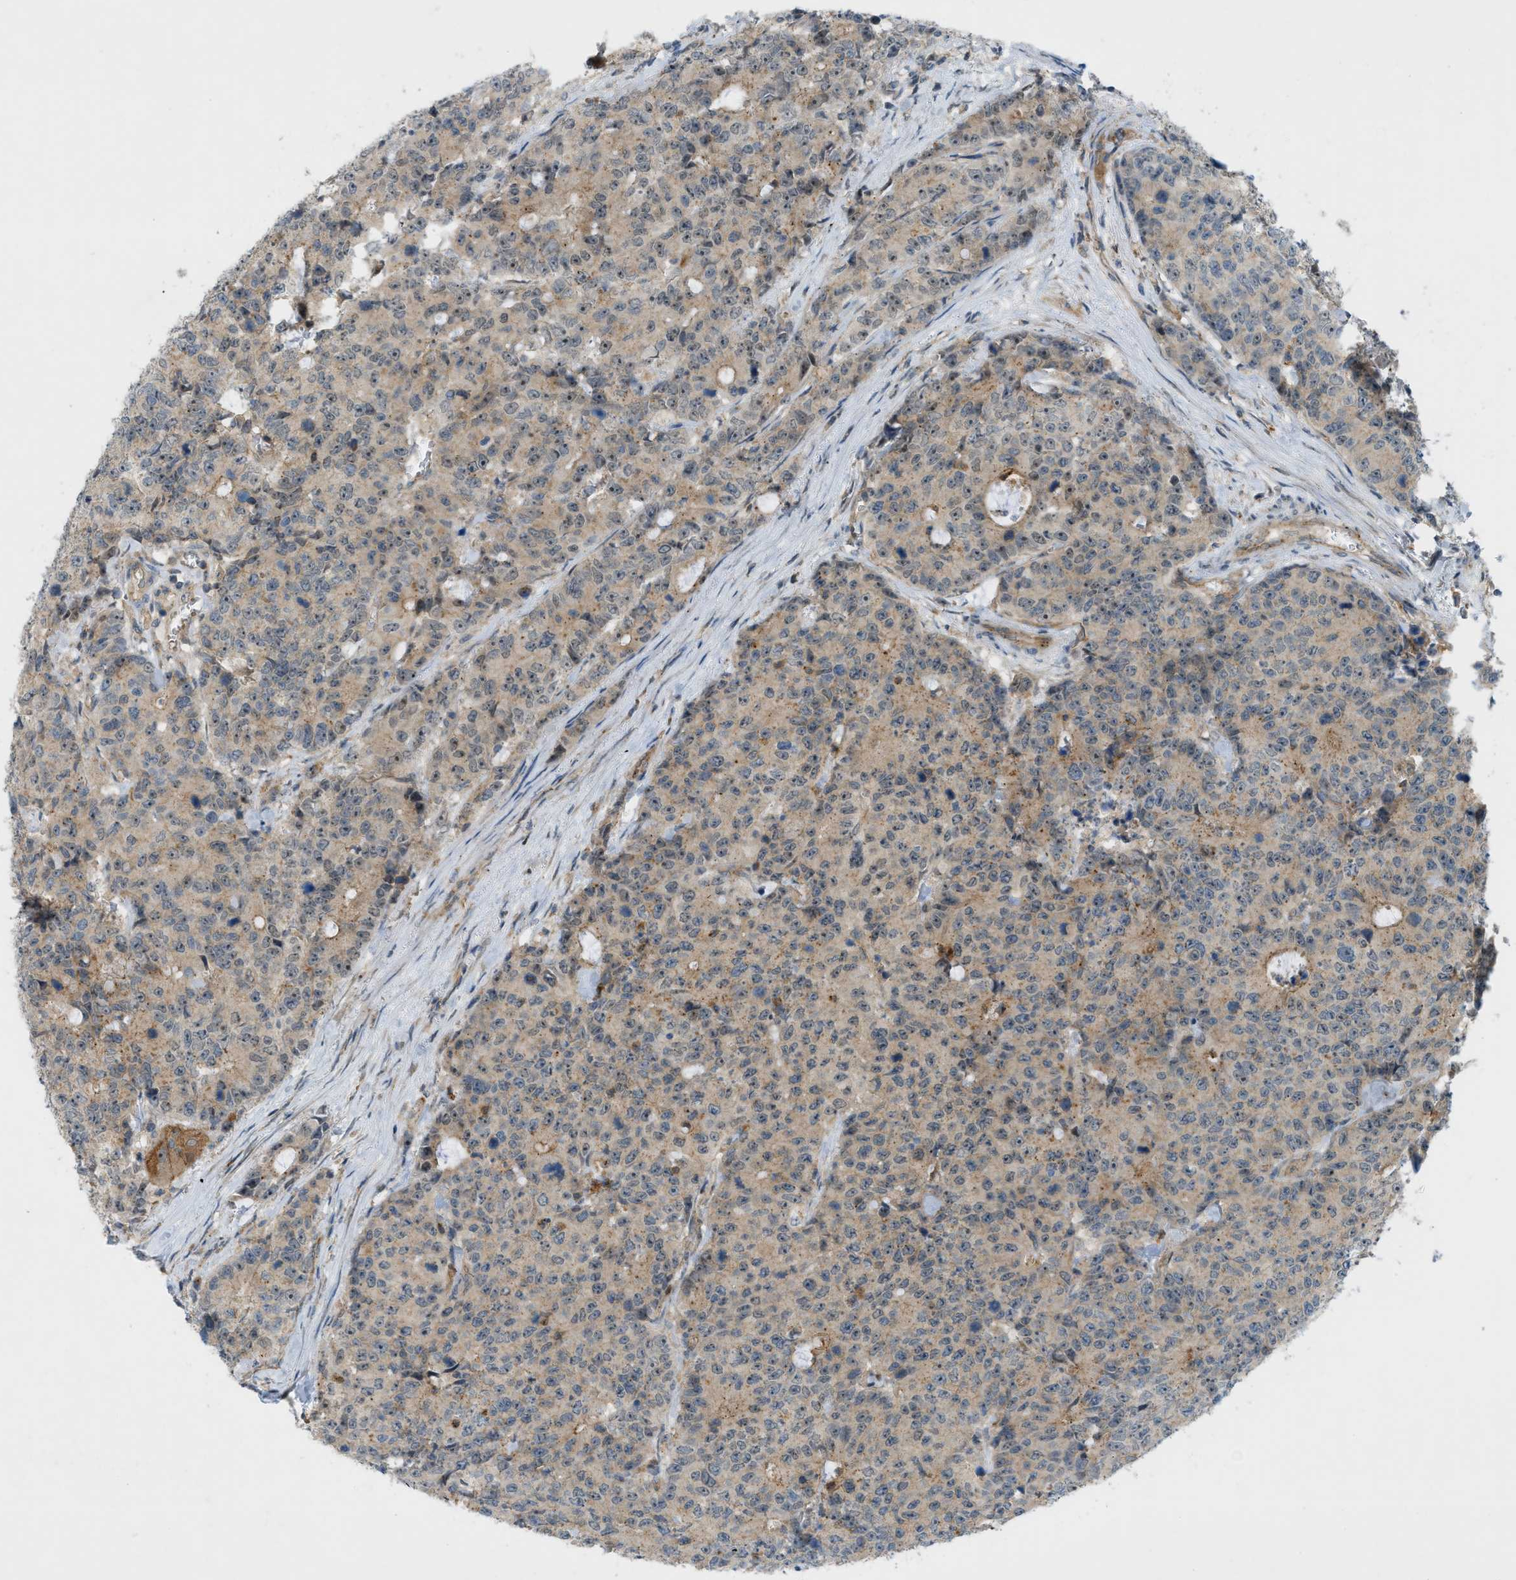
{"staining": {"intensity": "weak", "quantity": ">75%", "location": "cytoplasmic/membranous,nuclear"}, "tissue": "colorectal cancer", "cell_type": "Tumor cells", "image_type": "cancer", "snomed": [{"axis": "morphology", "description": "Adenocarcinoma, NOS"}, {"axis": "topography", "description": "Colon"}], "caption": "Colorectal cancer (adenocarcinoma) stained with DAB (3,3'-diaminobenzidine) IHC reveals low levels of weak cytoplasmic/membranous and nuclear expression in approximately >75% of tumor cells.", "gene": "GRK6", "patient": {"sex": "female", "age": 86}}